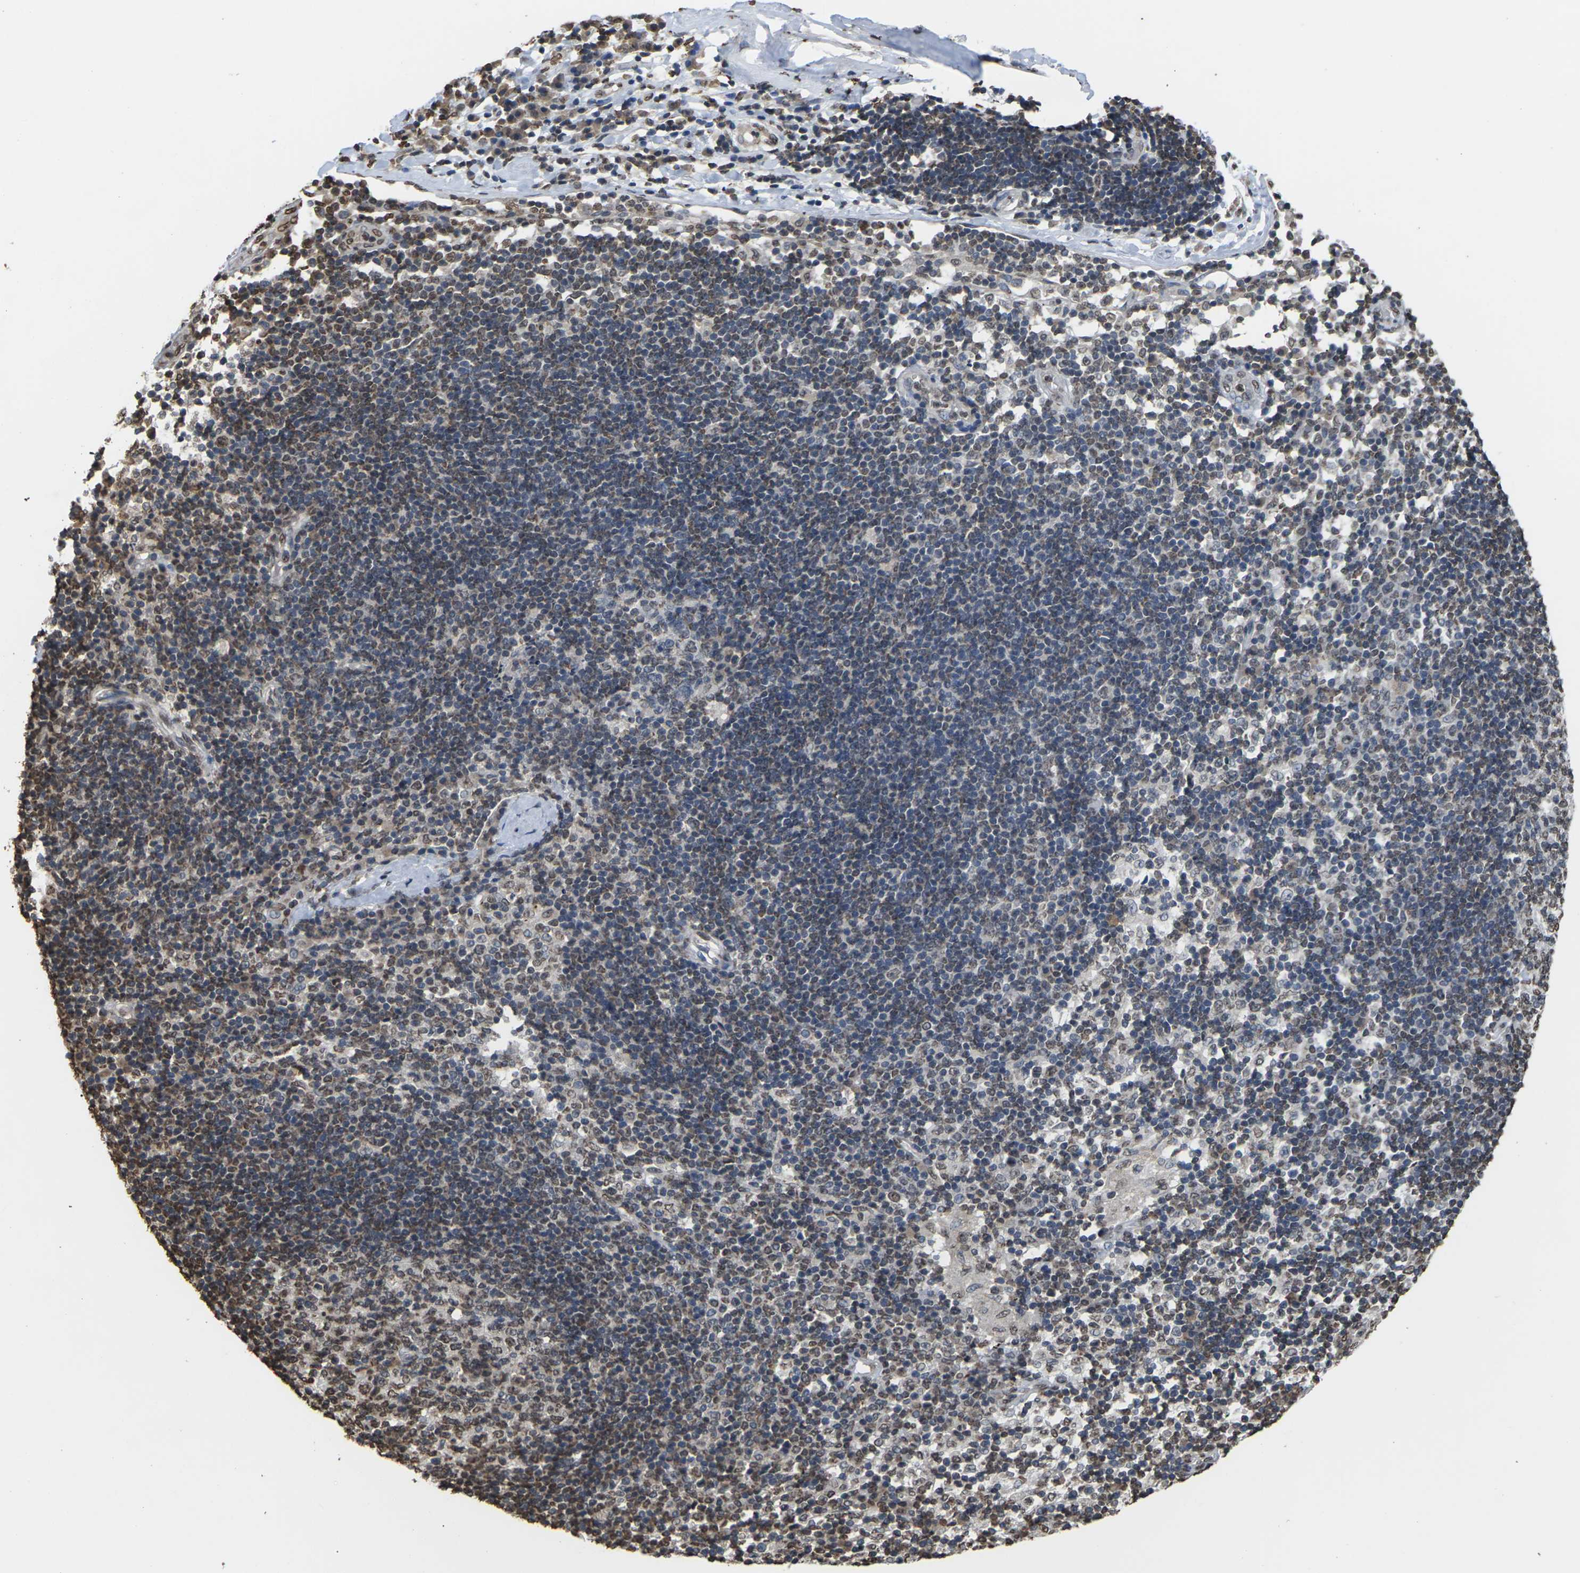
{"staining": {"intensity": "negative", "quantity": "none", "location": "none"}, "tissue": "adipose tissue", "cell_type": "Adipocytes", "image_type": "normal", "snomed": [{"axis": "morphology", "description": "Normal tissue, NOS"}, {"axis": "morphology", "description": "Adenocarcinoma, NOS"}, {"axis": "topography", "description": "Esophagus"}], "caption": "Micrograph shows no significant protein positivity in adipocytes of unremarkable adipose tissue. (Brightfield microscopy of DAB (3,3'-diaminobenzidine) immunohistochemistry at high magnification).", "gene": "EMSY", "patient": {"sex": "male", "age": 62}}